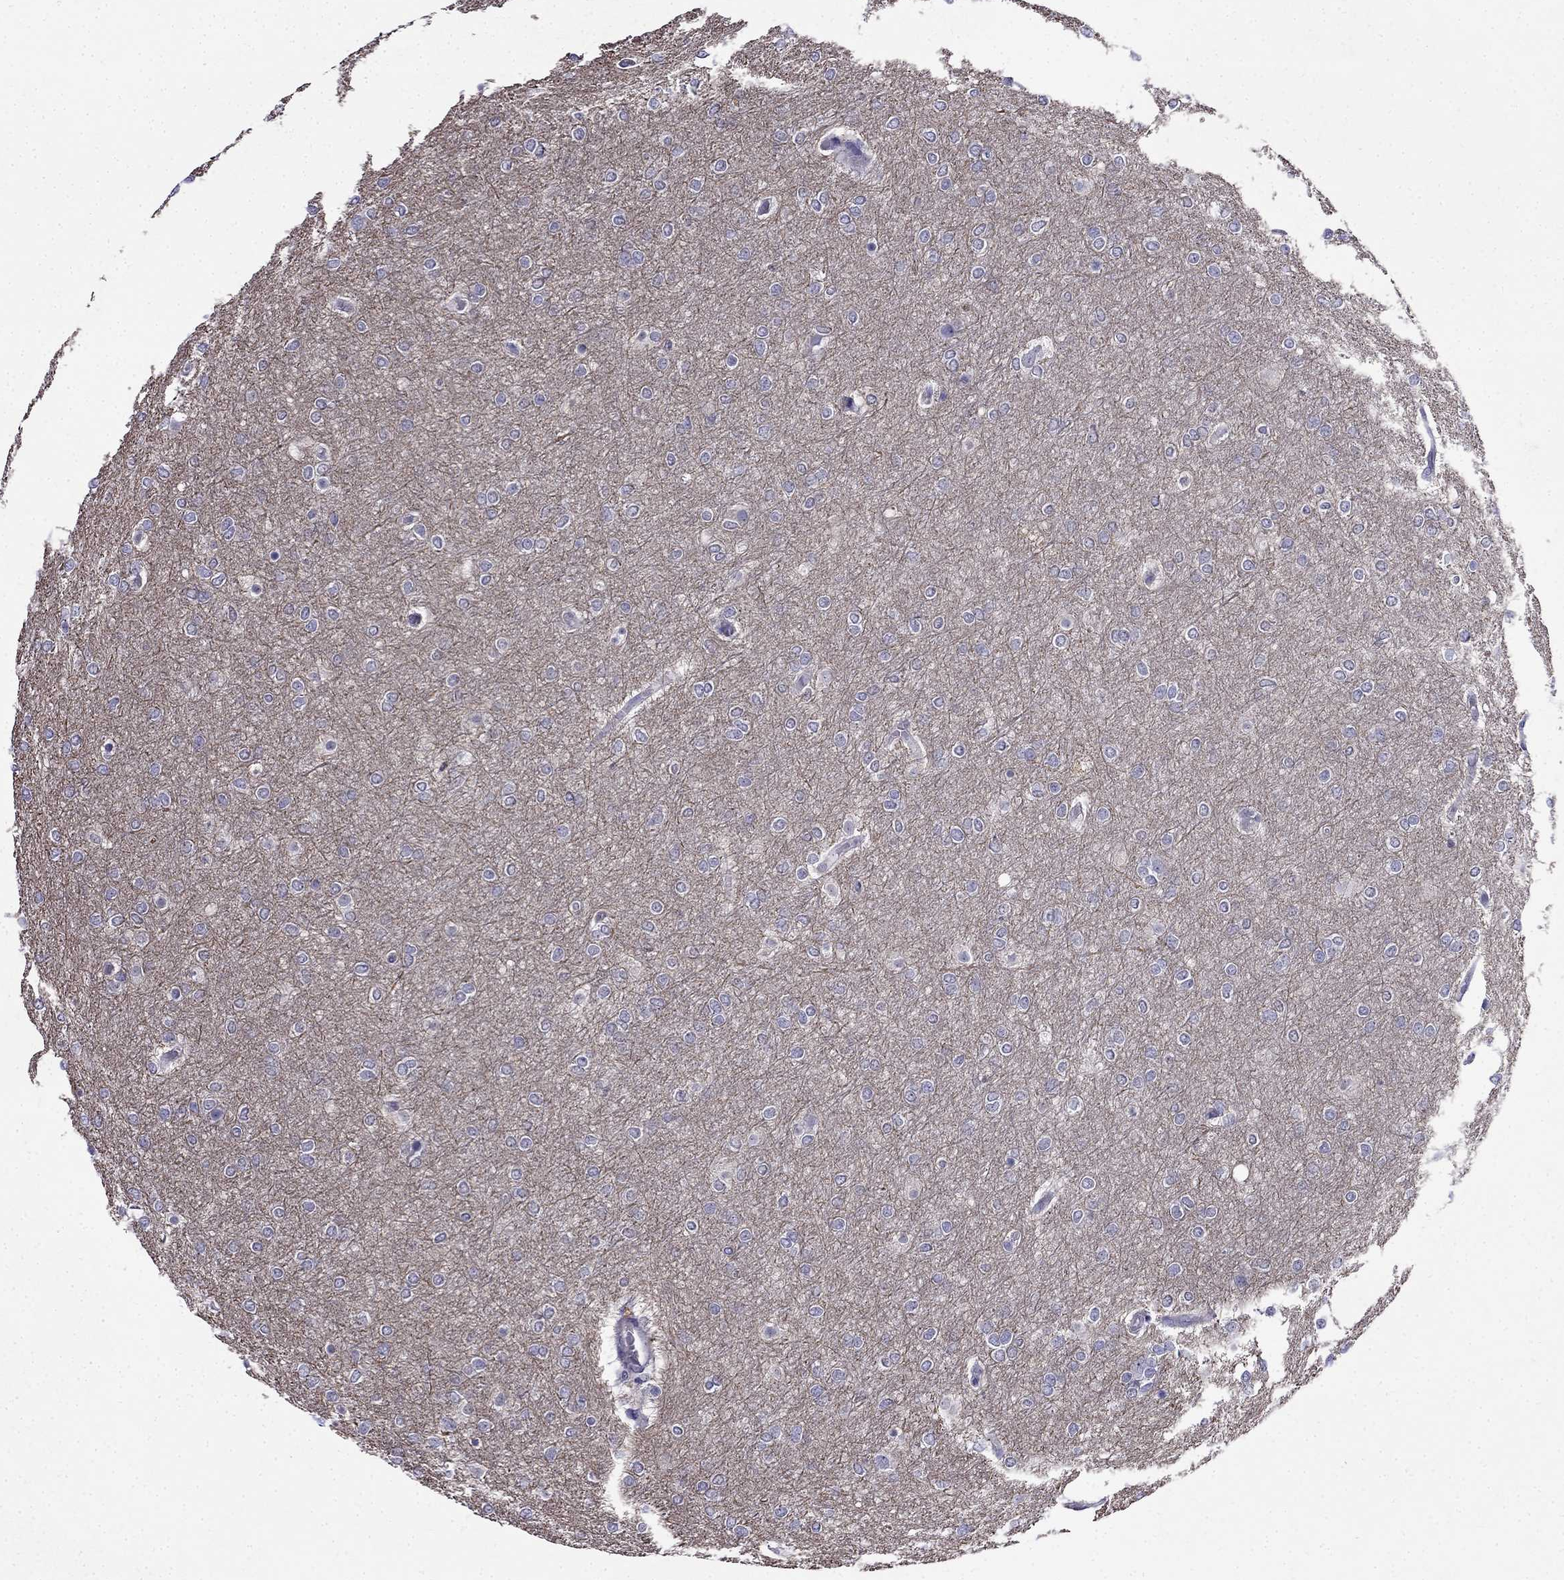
{"staining": {"intensity": "negative", "quantity": "none", "location": "none"}, "tissue": "glioma", "cell_type": "Tumor cells", "image_type": "cancer", "snomed": [{"axis": "morphology", "description": "Glioma, malignant, High grade"}, {"axis": "topography", "description": "Brain"}], "caption": "Immunohistochemistry histopathology image of neoplastic tissue: malignant glioma (high-grade) stained with DAB displays no significant protein staining in tumor cells. Brightfield microscopy of IHC stained with DAB (3,3'-diaminobenzidine) (brown) and hematoxylin (blue), captured at high magnification.", "gene": "PI16", "patient": {"sex": "female", "age": 61}}